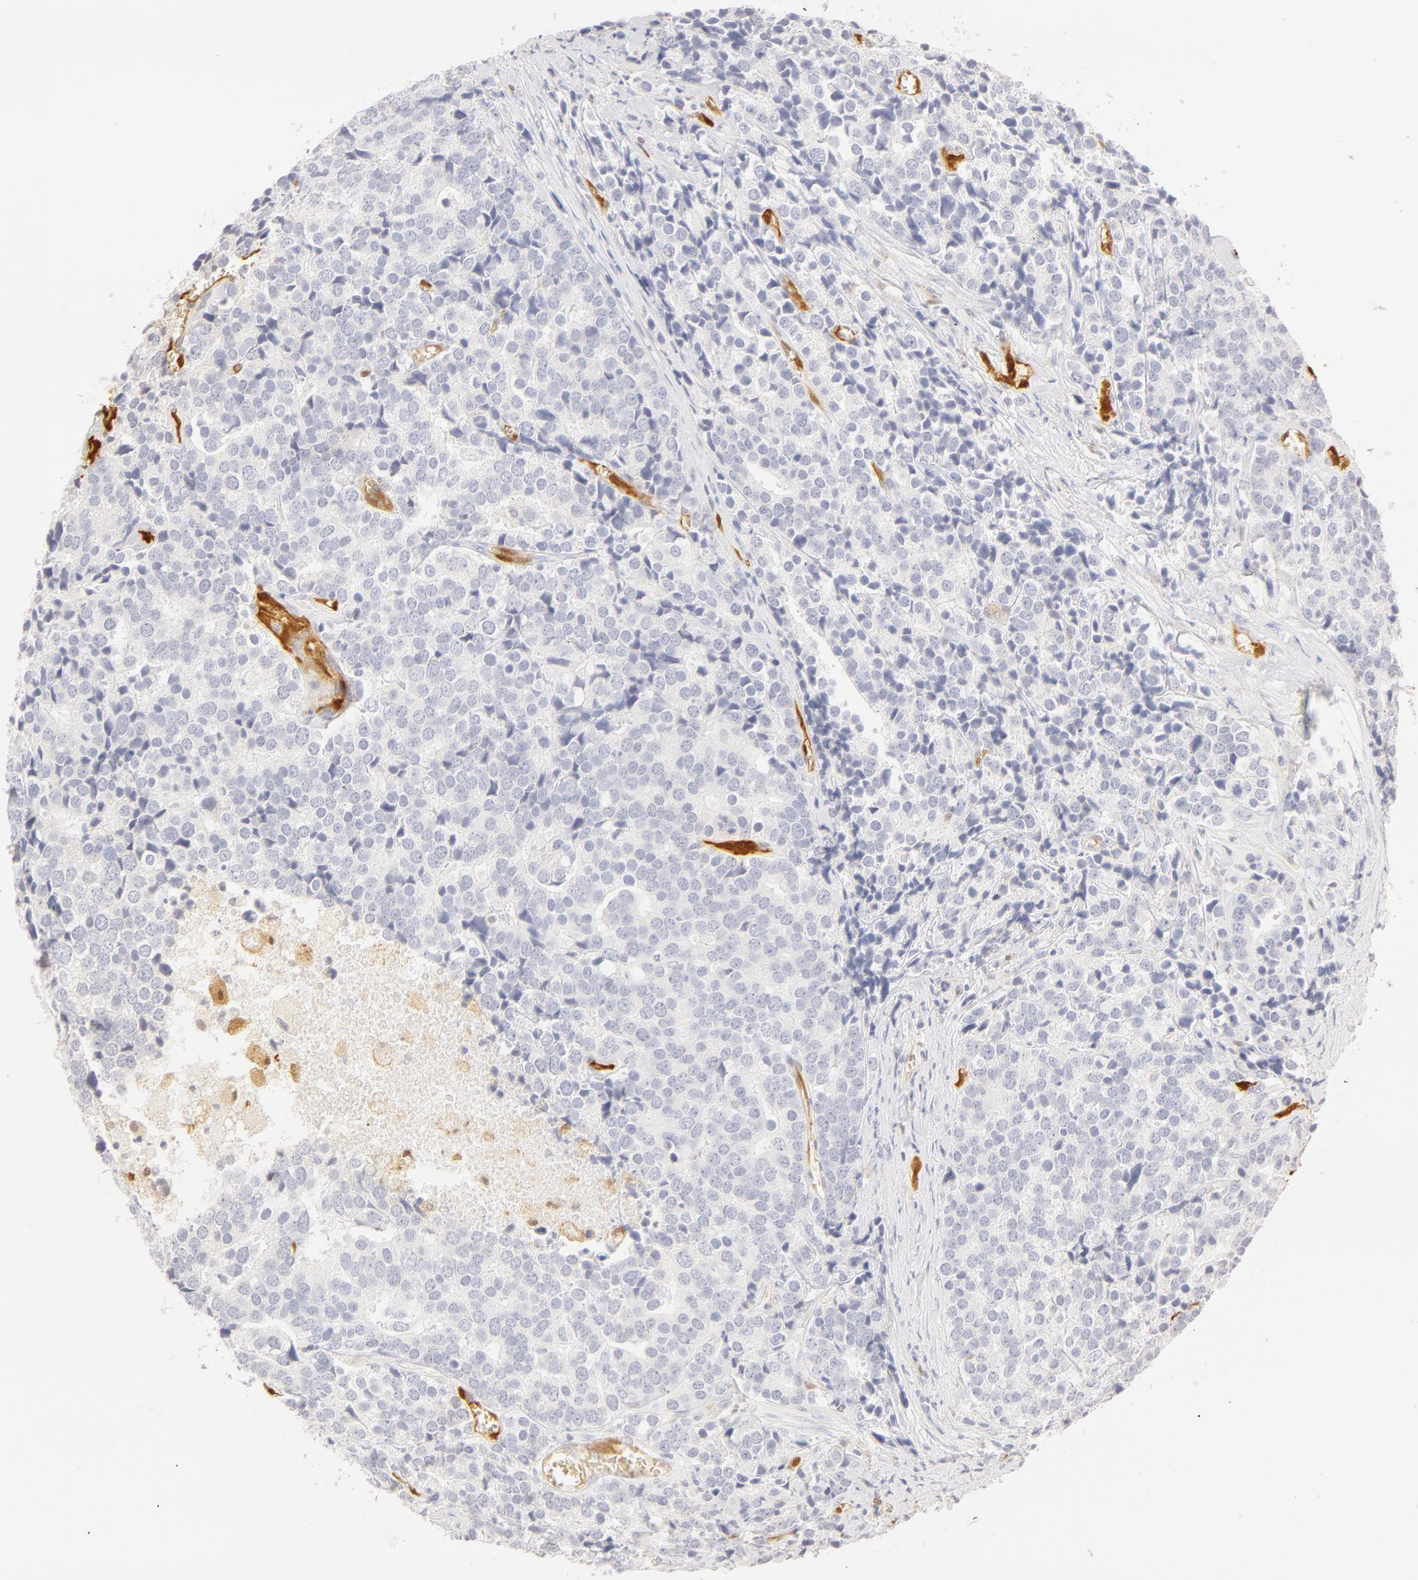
{"staining": {"intensity": "negative", "quantity": "none", "location": "none"}, "tissue": "prostate cancer", "cell_type": "Tumor cells", "image_type": "cancer", "snomed": [{"axis": "morphology", "description": "Adenocarcinoma, High grade"}, {"axis": "topography", "description": "Prostate"}], "caption": "Immunohistochemical staining of human prostate cancer (adenocarcinoma (high-grade)) reveals no significant expression in tumor cells.", "gene": "CA2", "patient": {"sex": "male", "age": 71}}